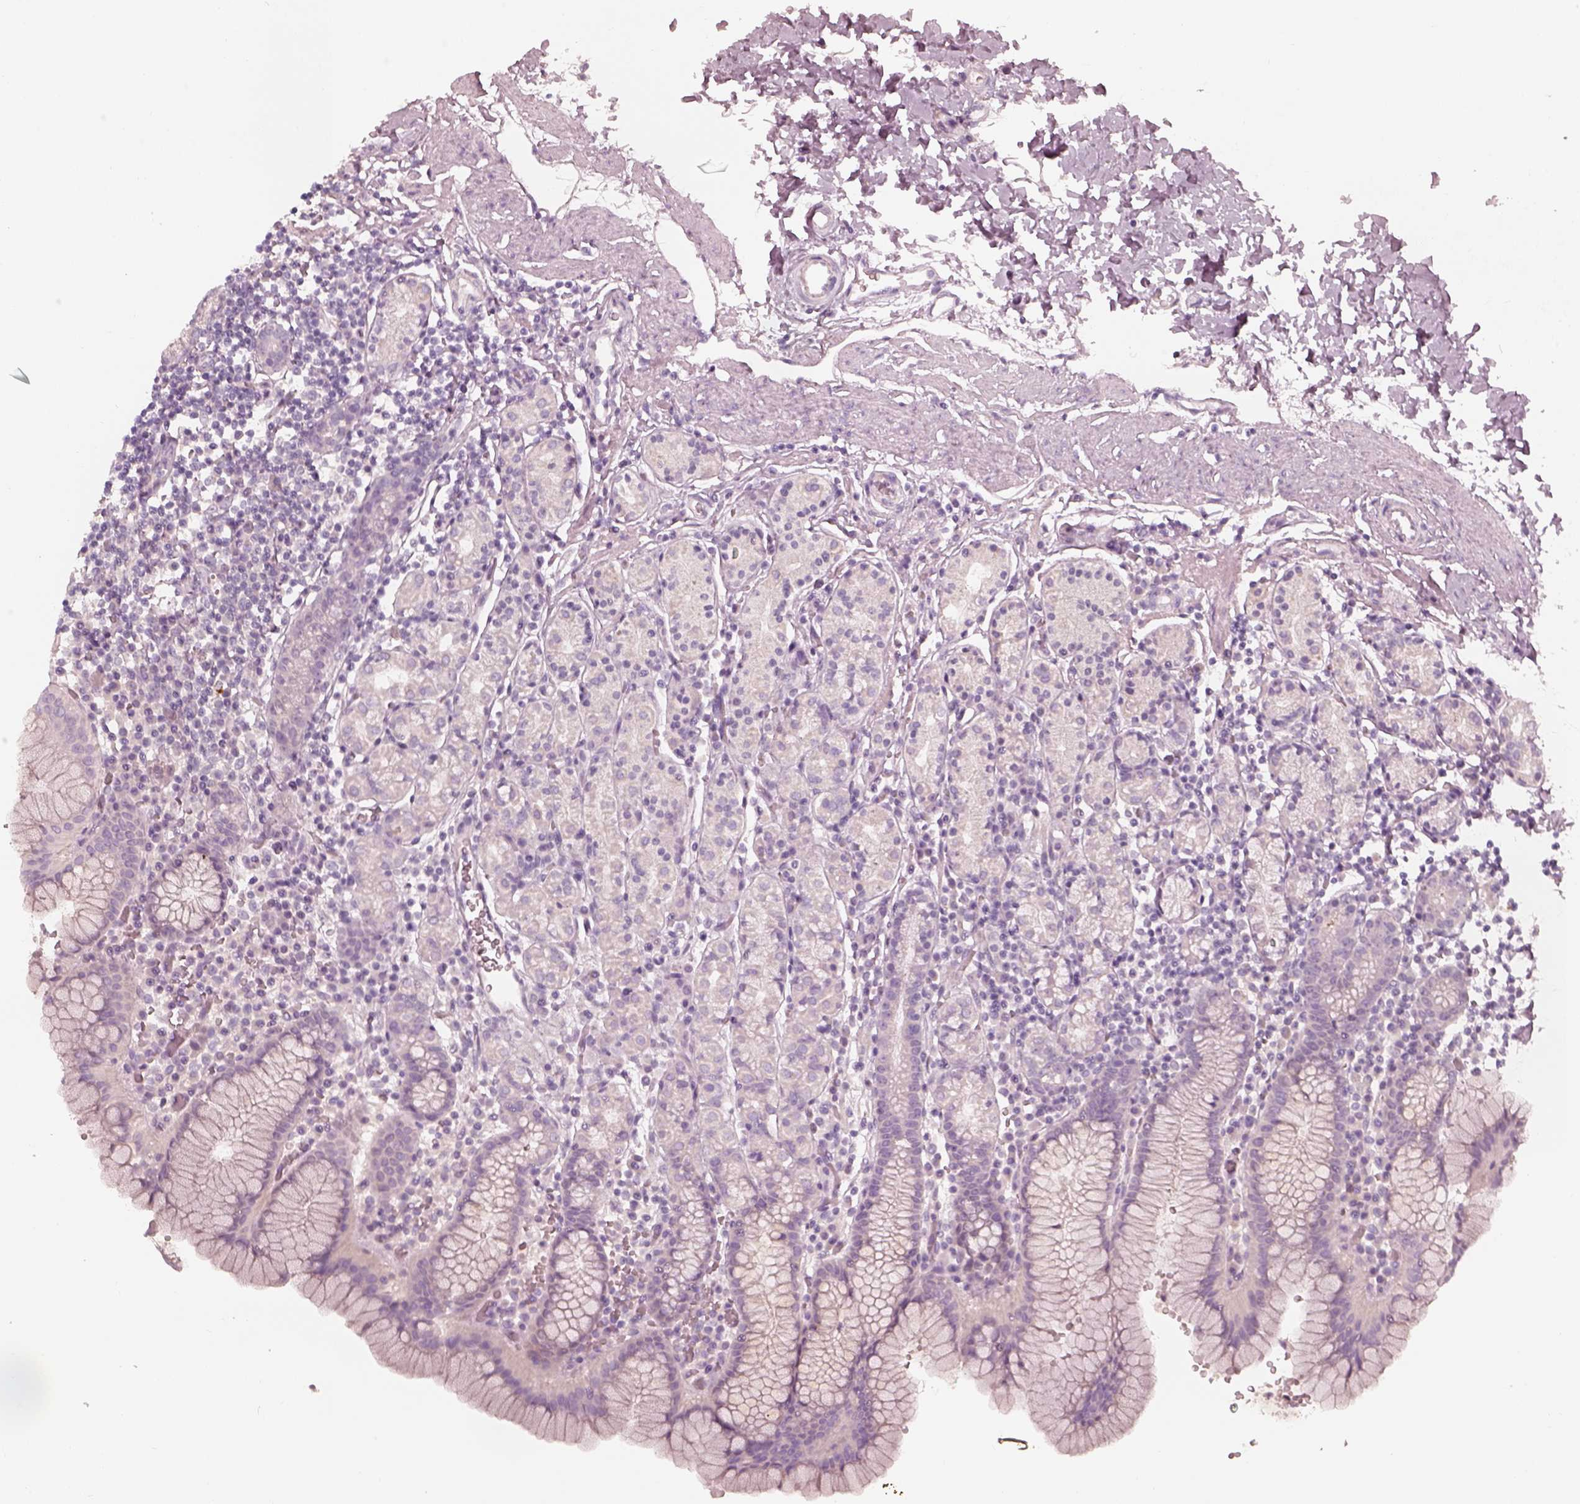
{"staining": {"intensity": "negative", "quantity": "none", "location": "none"}, "tissue": "stomach", "cell_type": "Glandular cells", "image_type": "normal", "snomed": [{"axis": "morphology", "description": "Normal tissue, NOS"}, {"axis": "topography", "description": "Stomach, upper"}, {"axis": "topography", "description": "Stomach"}], "caption": "There is no significant positivity in glandular cells of stomach. (DAB (3,3'-diaminobenzidine) immunohistochemistry (IHC) visualized using brightfield microscopy, high magnification).", "gene": "SPATA6L", "patient": {"sex": "male", "age": 62}}